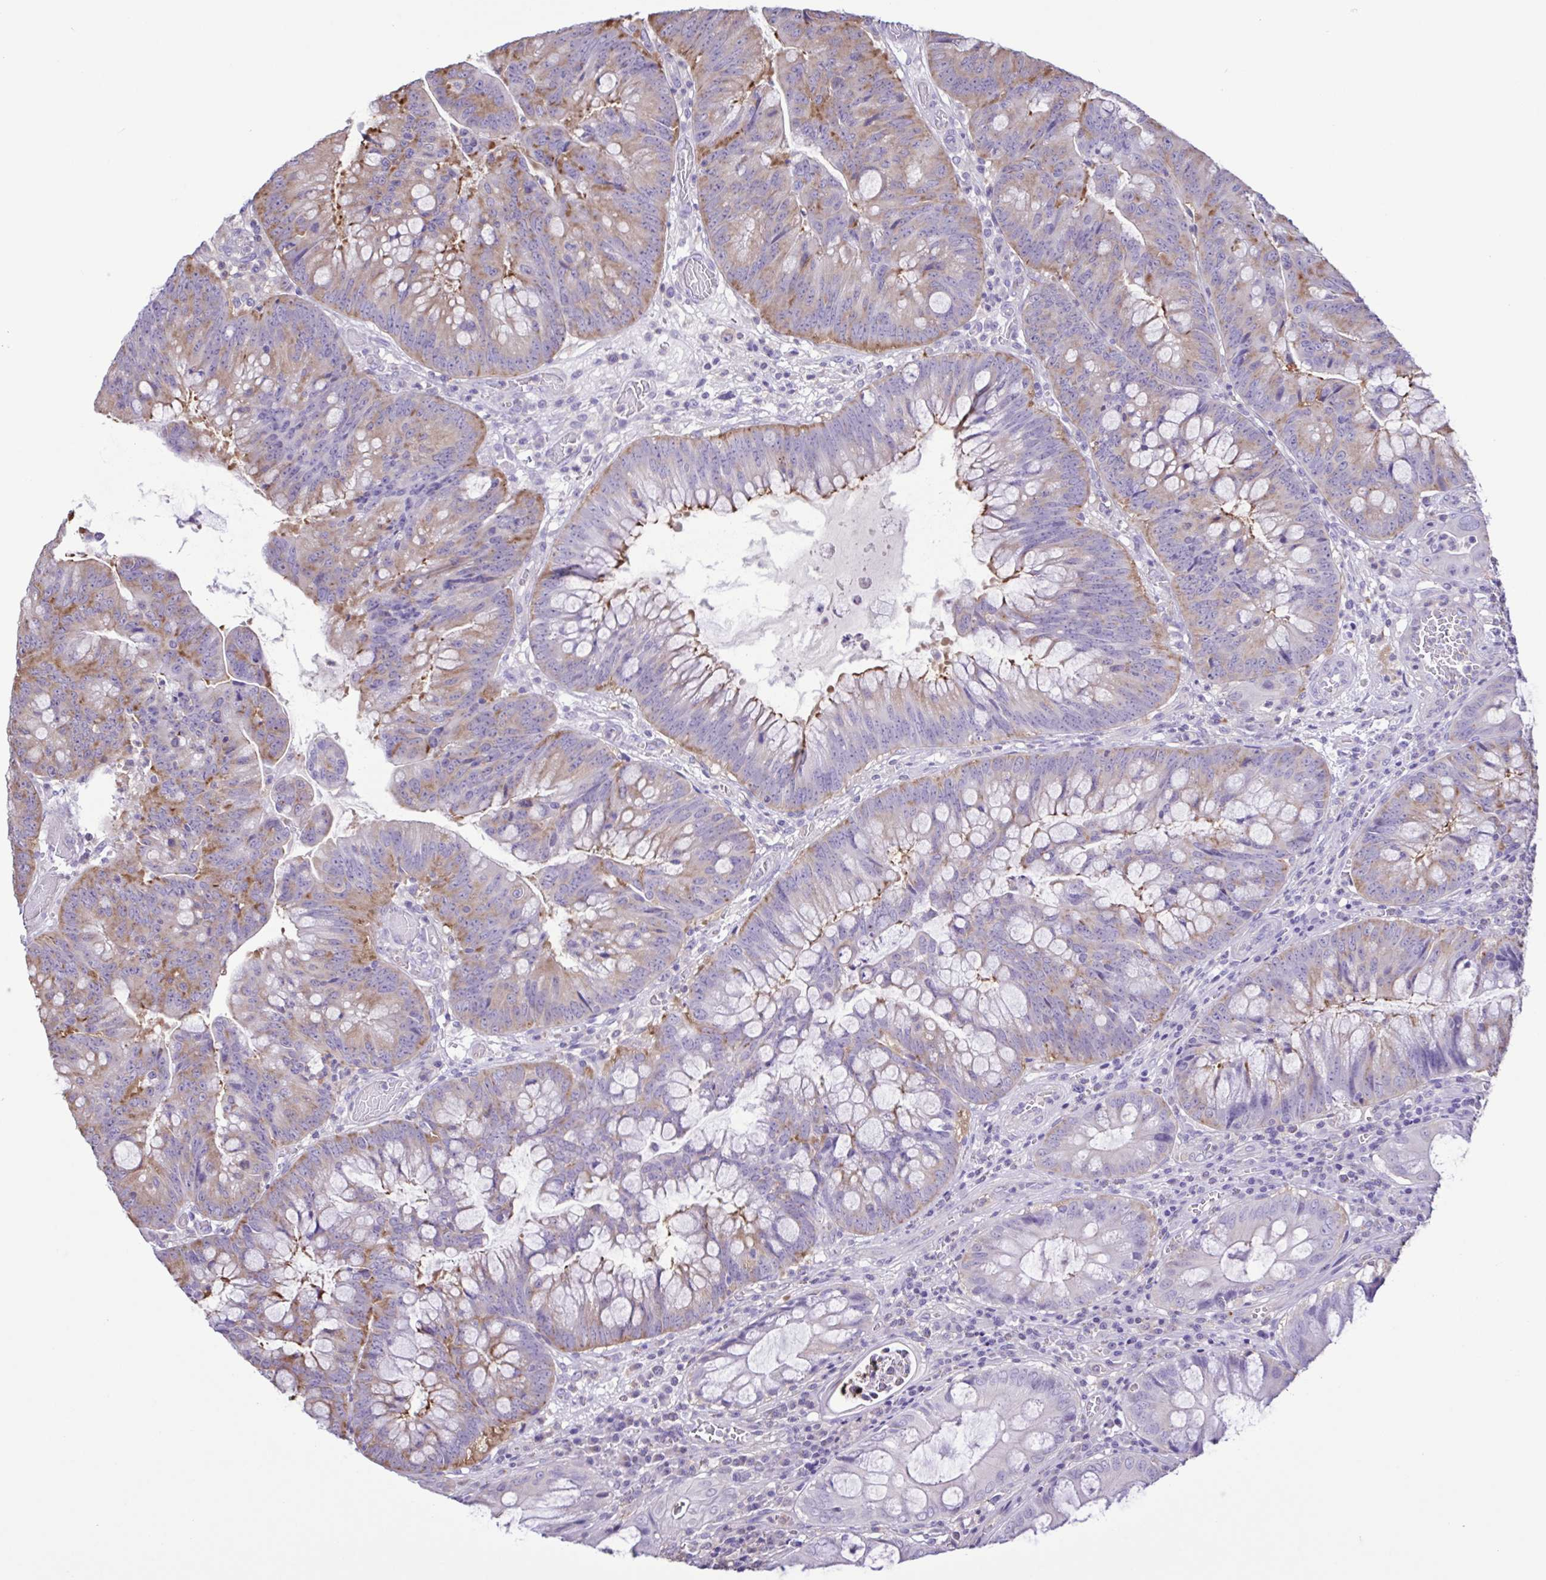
{"staining": {"intensity": "moderate", "quantity": "25%-75%", "location": "cytoplasmic/membranous"}, "tissue": "colorectal cancer", "cell_type": "Tumor cells", "image_type": "cancer", "snomed": [{"axis": "morphology", "description": "Adenocarcinoma, NOS"}, {"axis": "topography", "description": "Colon"}], "caption": "The immunohistochemical stain highlights moderate cytoplasmic/membranous staining in tumor cells of adenocarcinoma (colorectal) tissue.", "gene": "CYP17A1", "patient": {"sex": "male", "age": 62}}